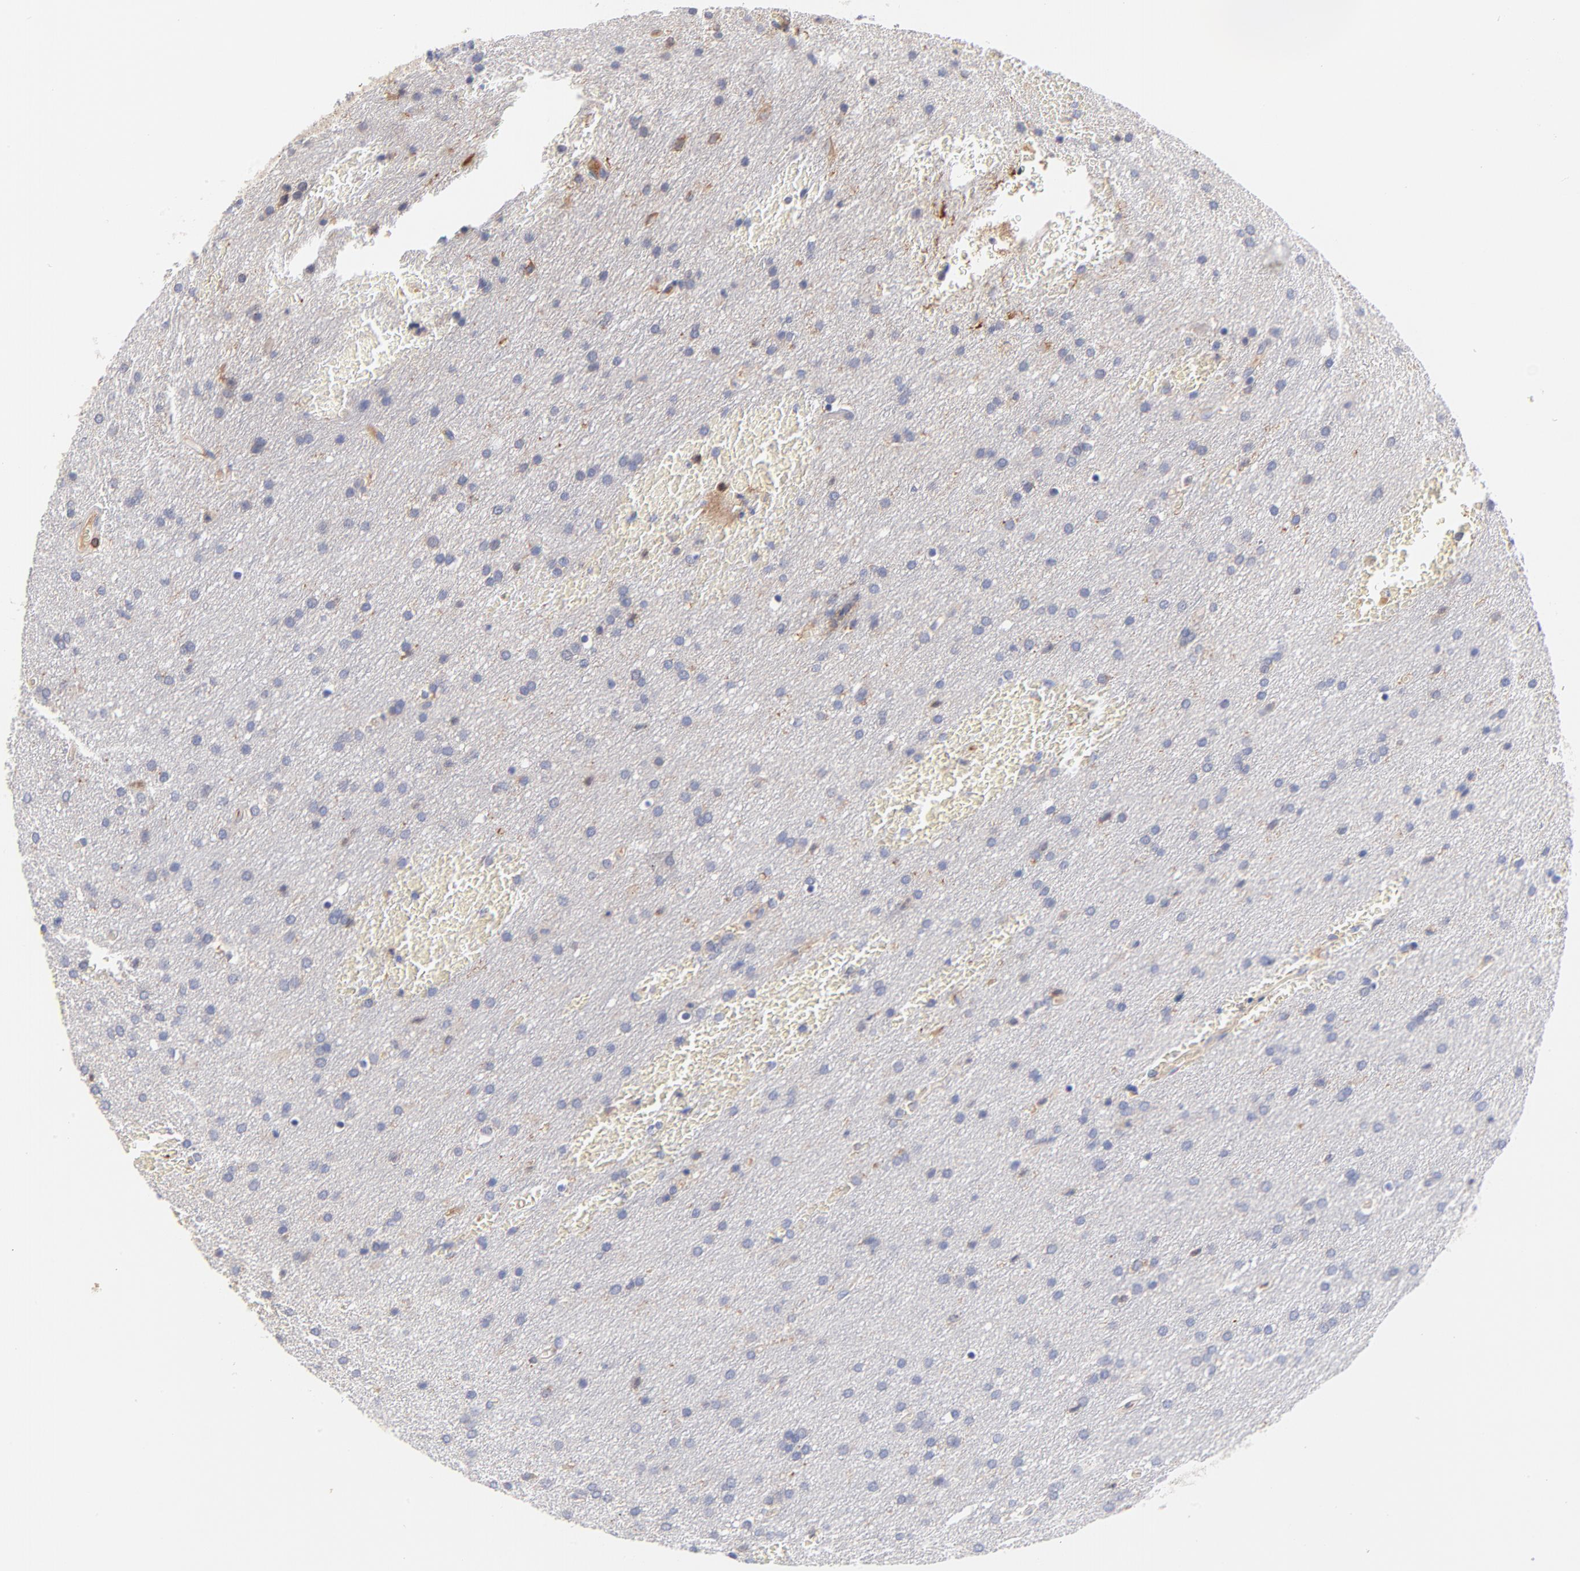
{"staining": {"intensity": "weak", "quantity": "<25%", "location": "cytoplasmic/membranous"}, "tissue": "glioma", "cell_type": "Tumor cells", "image_type": "cancer", "snomed": [{"axis": "morphology", "description": "Glioma, malignant, Low grade"}, {"axis": "topography", "description": "Brain"}], "caption": "IHC photomicrograph of neoplastic tissue: human glioma stained with DAB (3,3'-diaminobenzidine) reveals no significant protein staining in tumor cells.", "gene": "KREMEN2", "patient": {"sex": "female", "age": 32}}